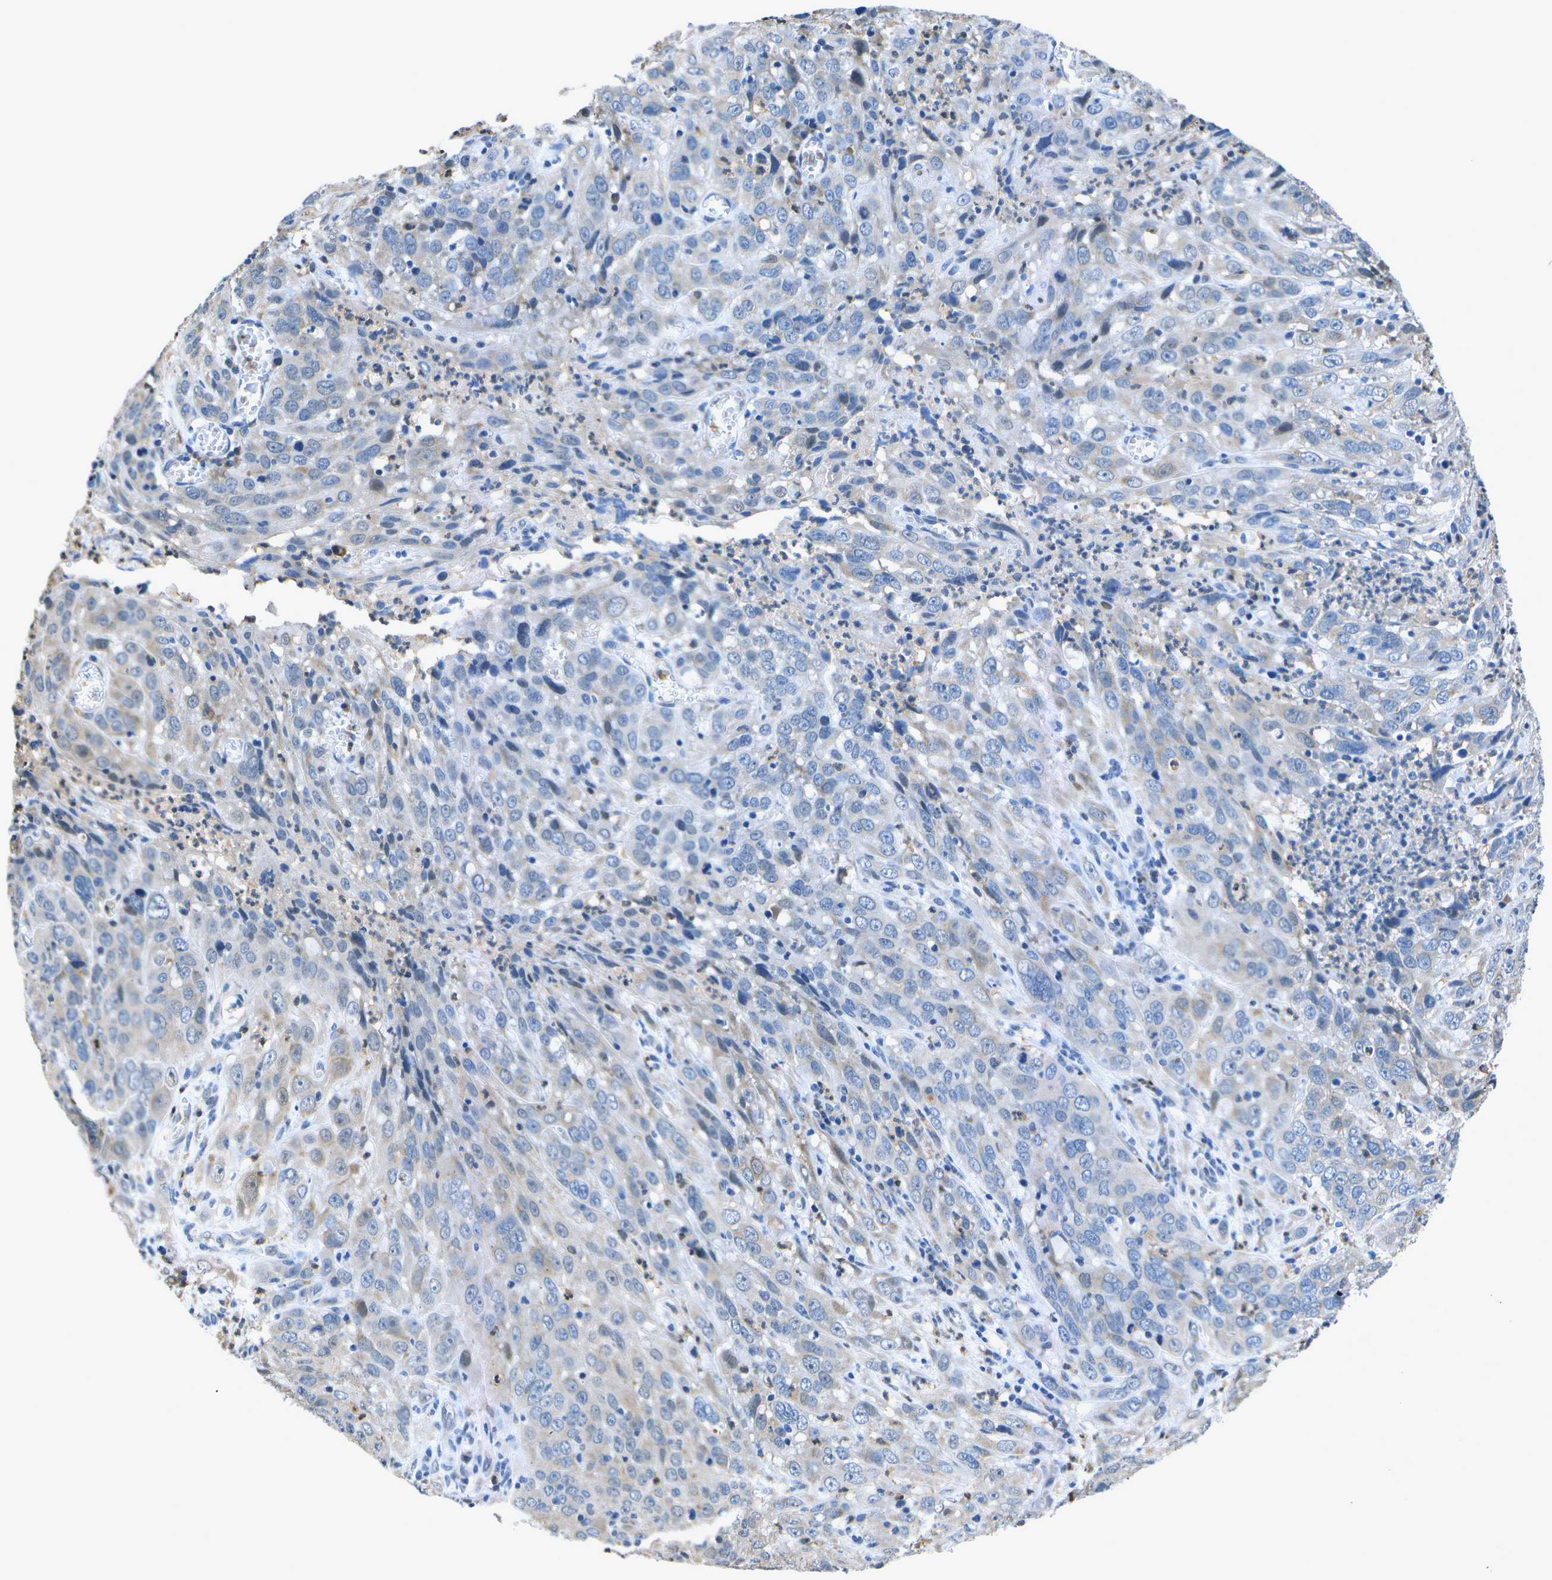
{"staining": {"intensity": "moderate", "quantity": "<25%", "location": "nuclear"}, "tissue": "cervical cancer", "cell_type": "Tumor cells", "image_type": "cancer", "snomed": [{"axis": "morphology", "description": "Squamous cell carcinoma, NOS"}, {"axis": "topography", "description": "Cervix"}], "caption": "Human squamous cell carcinoma (cervical) stained with a protein marker demonstrates moderate staining in tumor cells.", "gene": "DSE", "patient": {"sex": "female", "age": 32}}